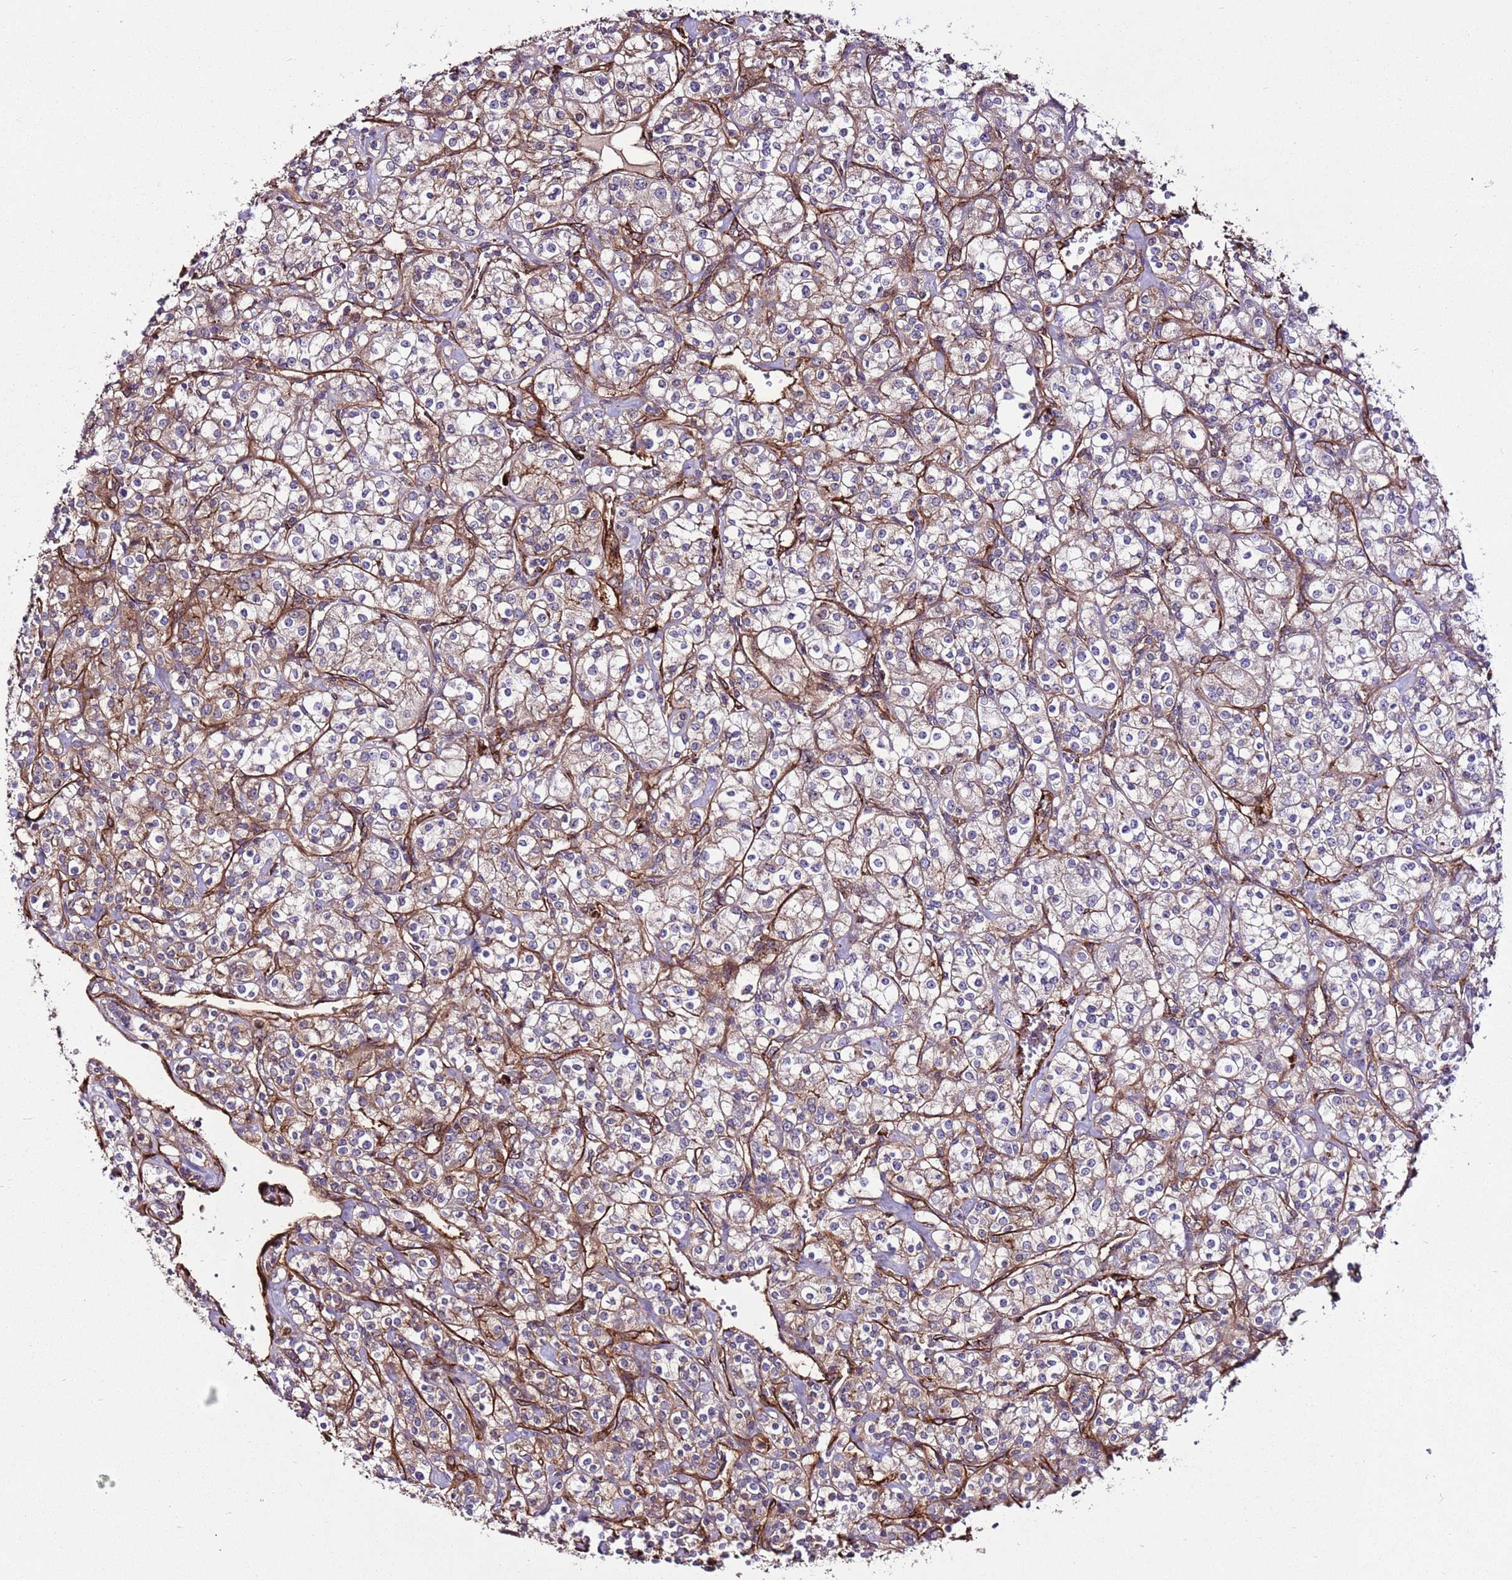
{"staining": {"intensity": "weak", "quantity": "25%-75%", "location": "cytoplasmic/membranous"}, "tissue": "renal cancer", "cell_type": "Tumor cells", "image_type": "cancer", "snomed": [{"axis": "morphology", "description": "Adenocarcinoma, NOS"}, {"axis": "topography", "description": "Kidney"}], "caption": "Renal cancer (adenocarcinoma) stained with immunohistochemistry (IHC) displays weak cytoplasmic/membranous staining in approximately 25%-75% of tumor cells.", "gene": "ZNF827", "patient": {"sex": "male", "age": 77}}